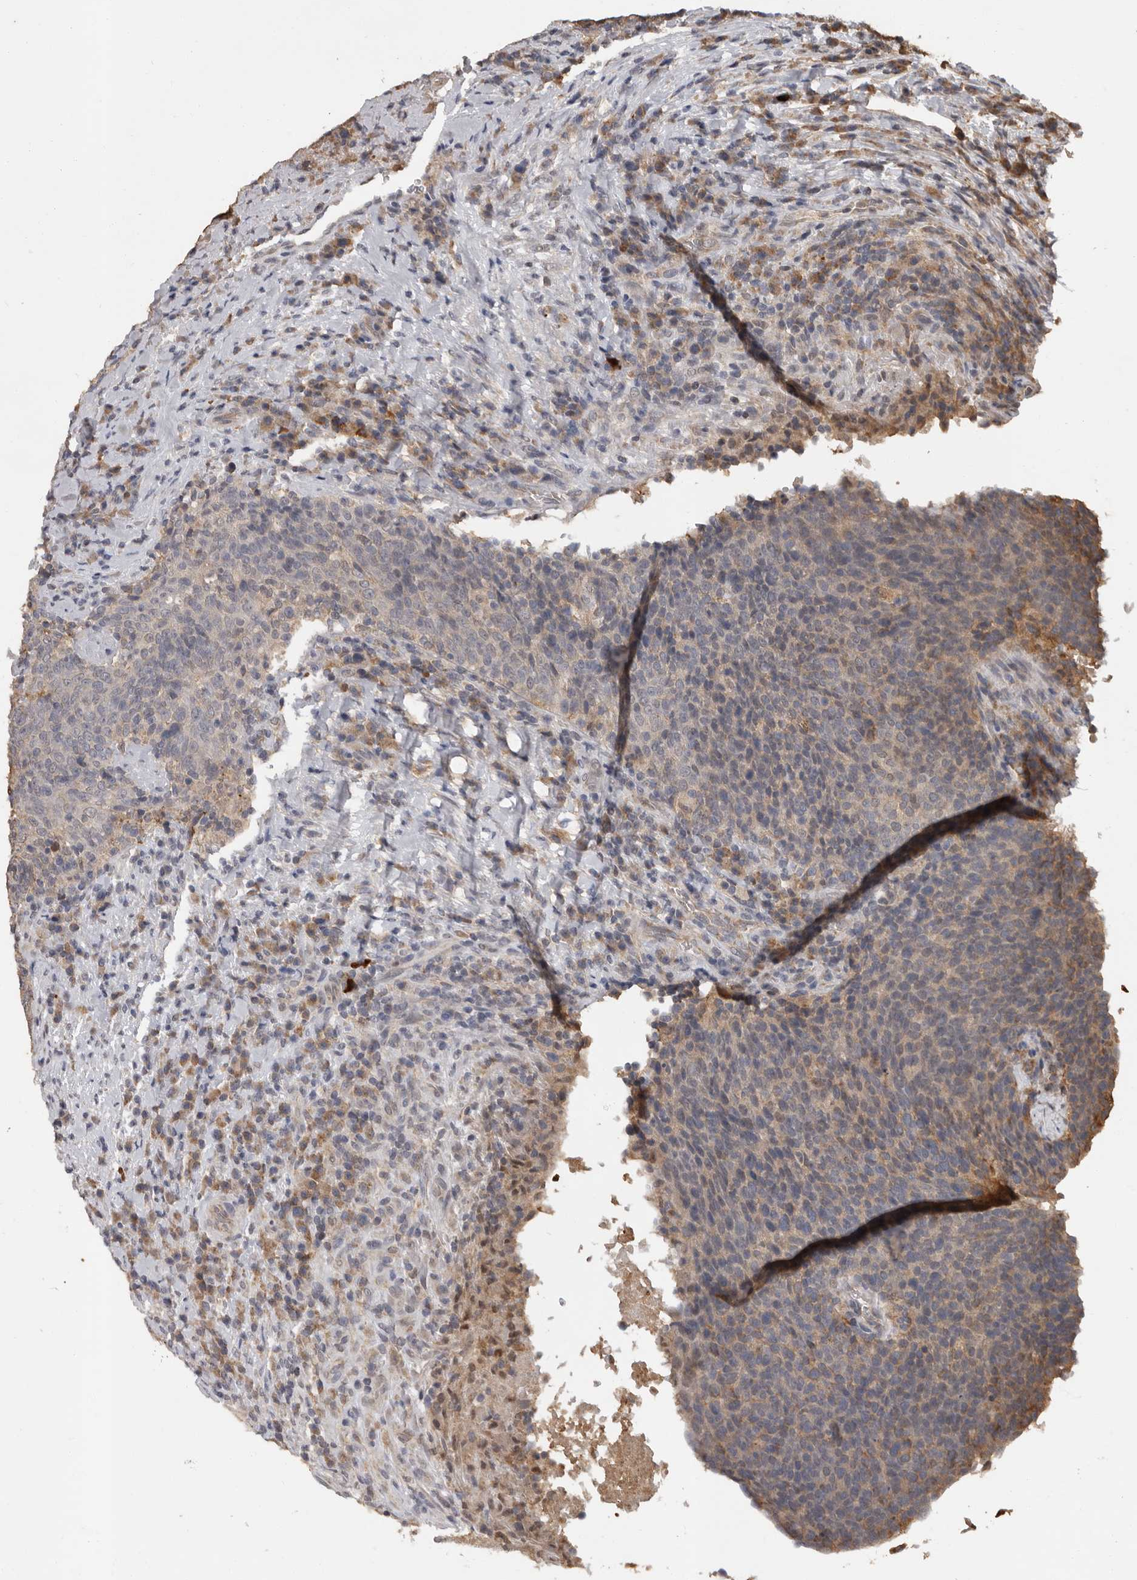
{"staining": {"intensity": "weak", "quantity": "<25%", "location": "cytoplasmic/membranous"}, "tissue": "head and neck cancer", "cell_type": "Tumor cells", "image_type": "cancer", "snomed": [{"axis": "morphology", "description": "Squamous cell carcinoma, NOS"}, {"axis": "morphology", "description": "Squamous cell carcinoma, metastatic, NOS"}, {"axis": "topography", "description": "Lymph node"}, {"axis": "topography", "description": "Head-Neck"}], "caption": "This histopathology image is of metastatic squamous cell carcinoma (head and neck) stained with immunohistochemistry to label a protein in brown with the nuclei are counter-stained blue. There is no staining in tumor cells.", "gene": "MTF1", "patient": {"sex": "male", "age": 62}}